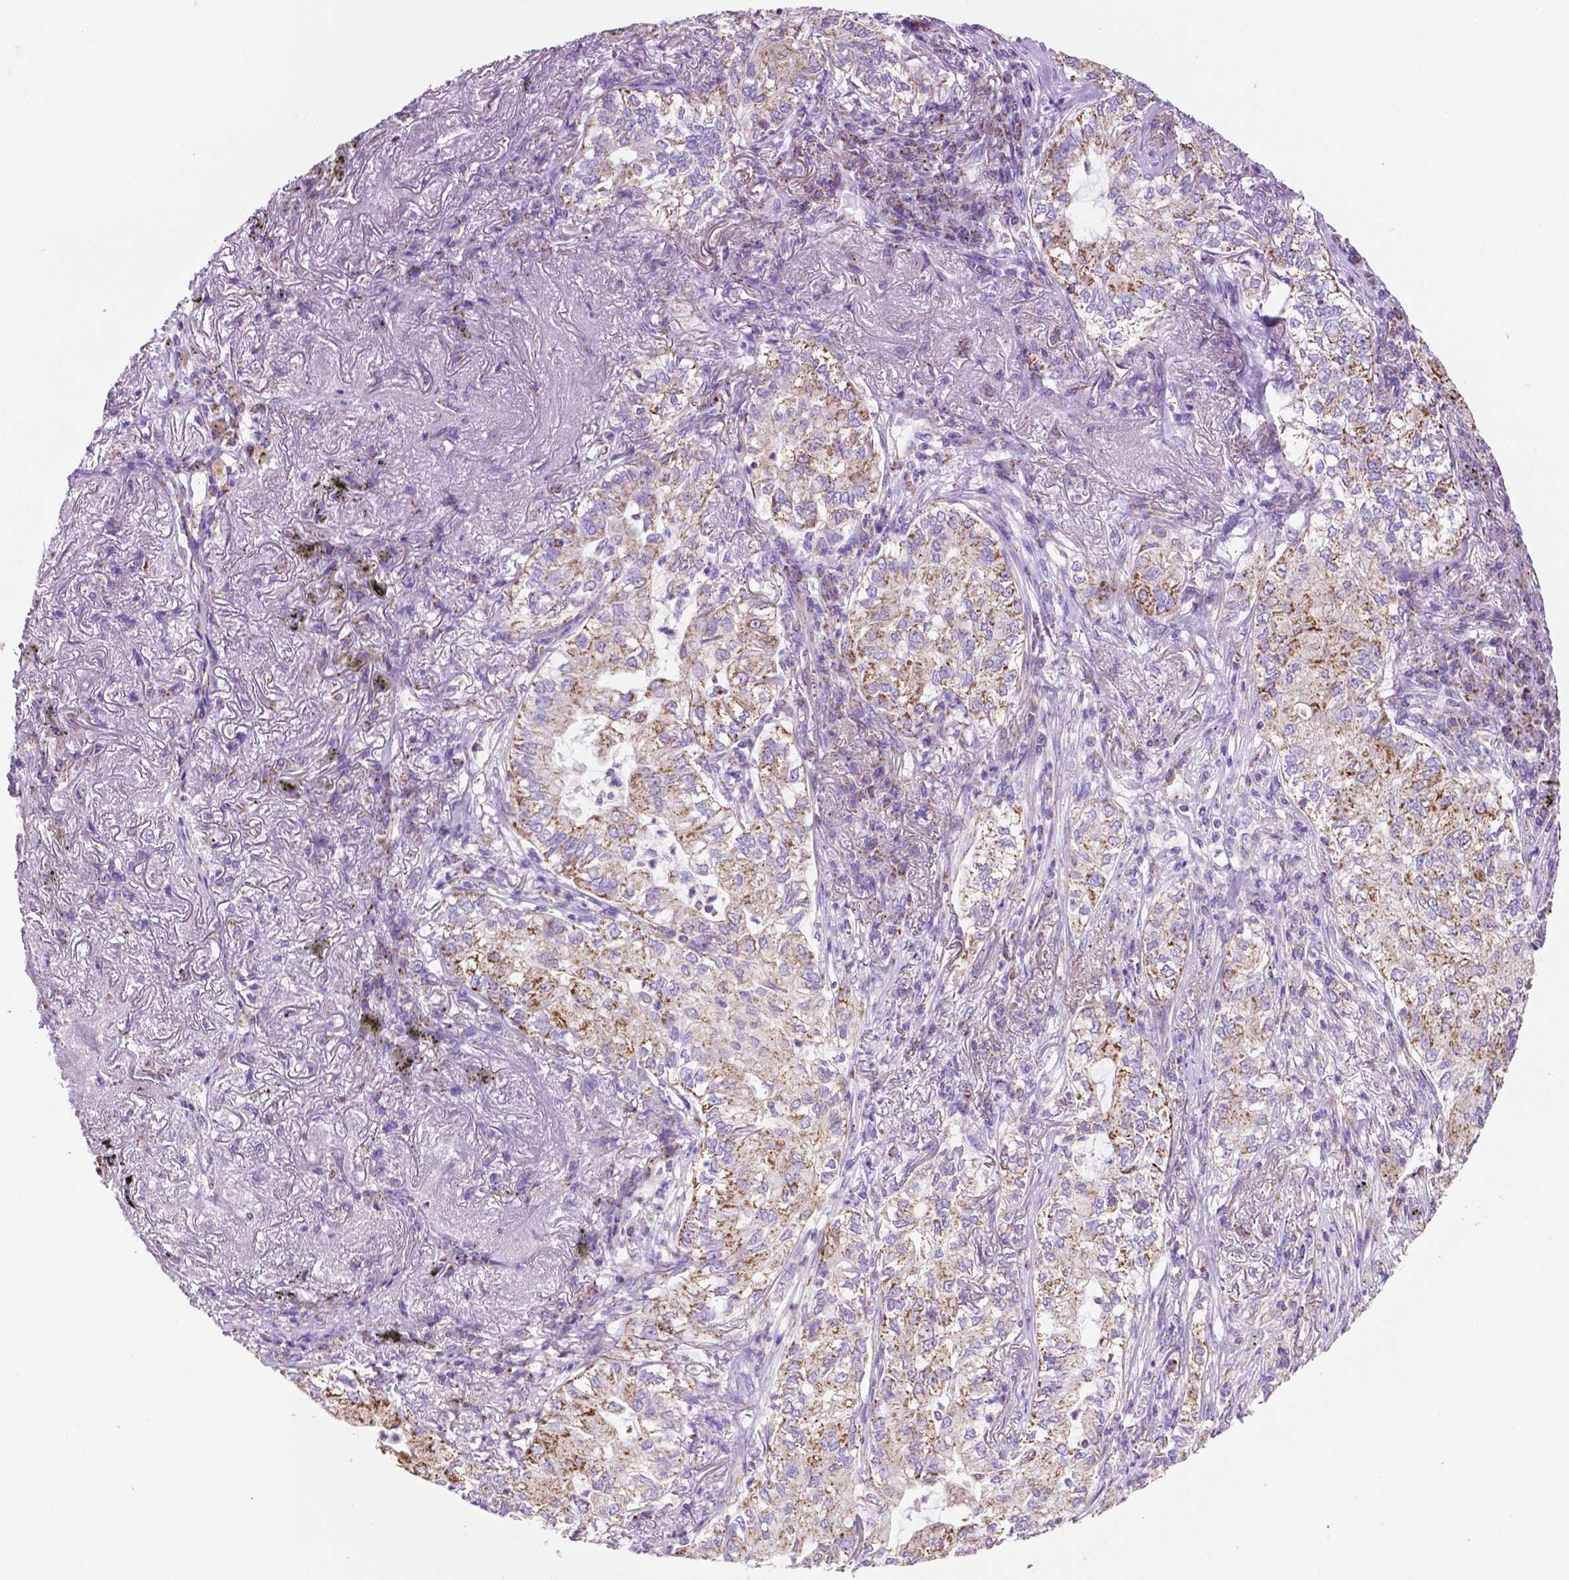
{"staining": {"intensity": "strong", "quantity": "25%-75%", "location": "cytoplasmic/membranous"}, "tissue": "lung cancer", "cell_type": "Tumor cells", "image_type": "cancer", "snomed": [{"axis": "morphology", "description": "Adenocarcinoma, NOS"}, {"axis": "topography", "description": "Lung"}], "caption": "Immunohistochemical staining of human lung adenocarcinoma exhibits strong cytoplasmic/membranous protein positivity in about 25%-75% of tumor cells.", "gene": "GDPD5", "patient": {"sex": "female", "age": 73}}